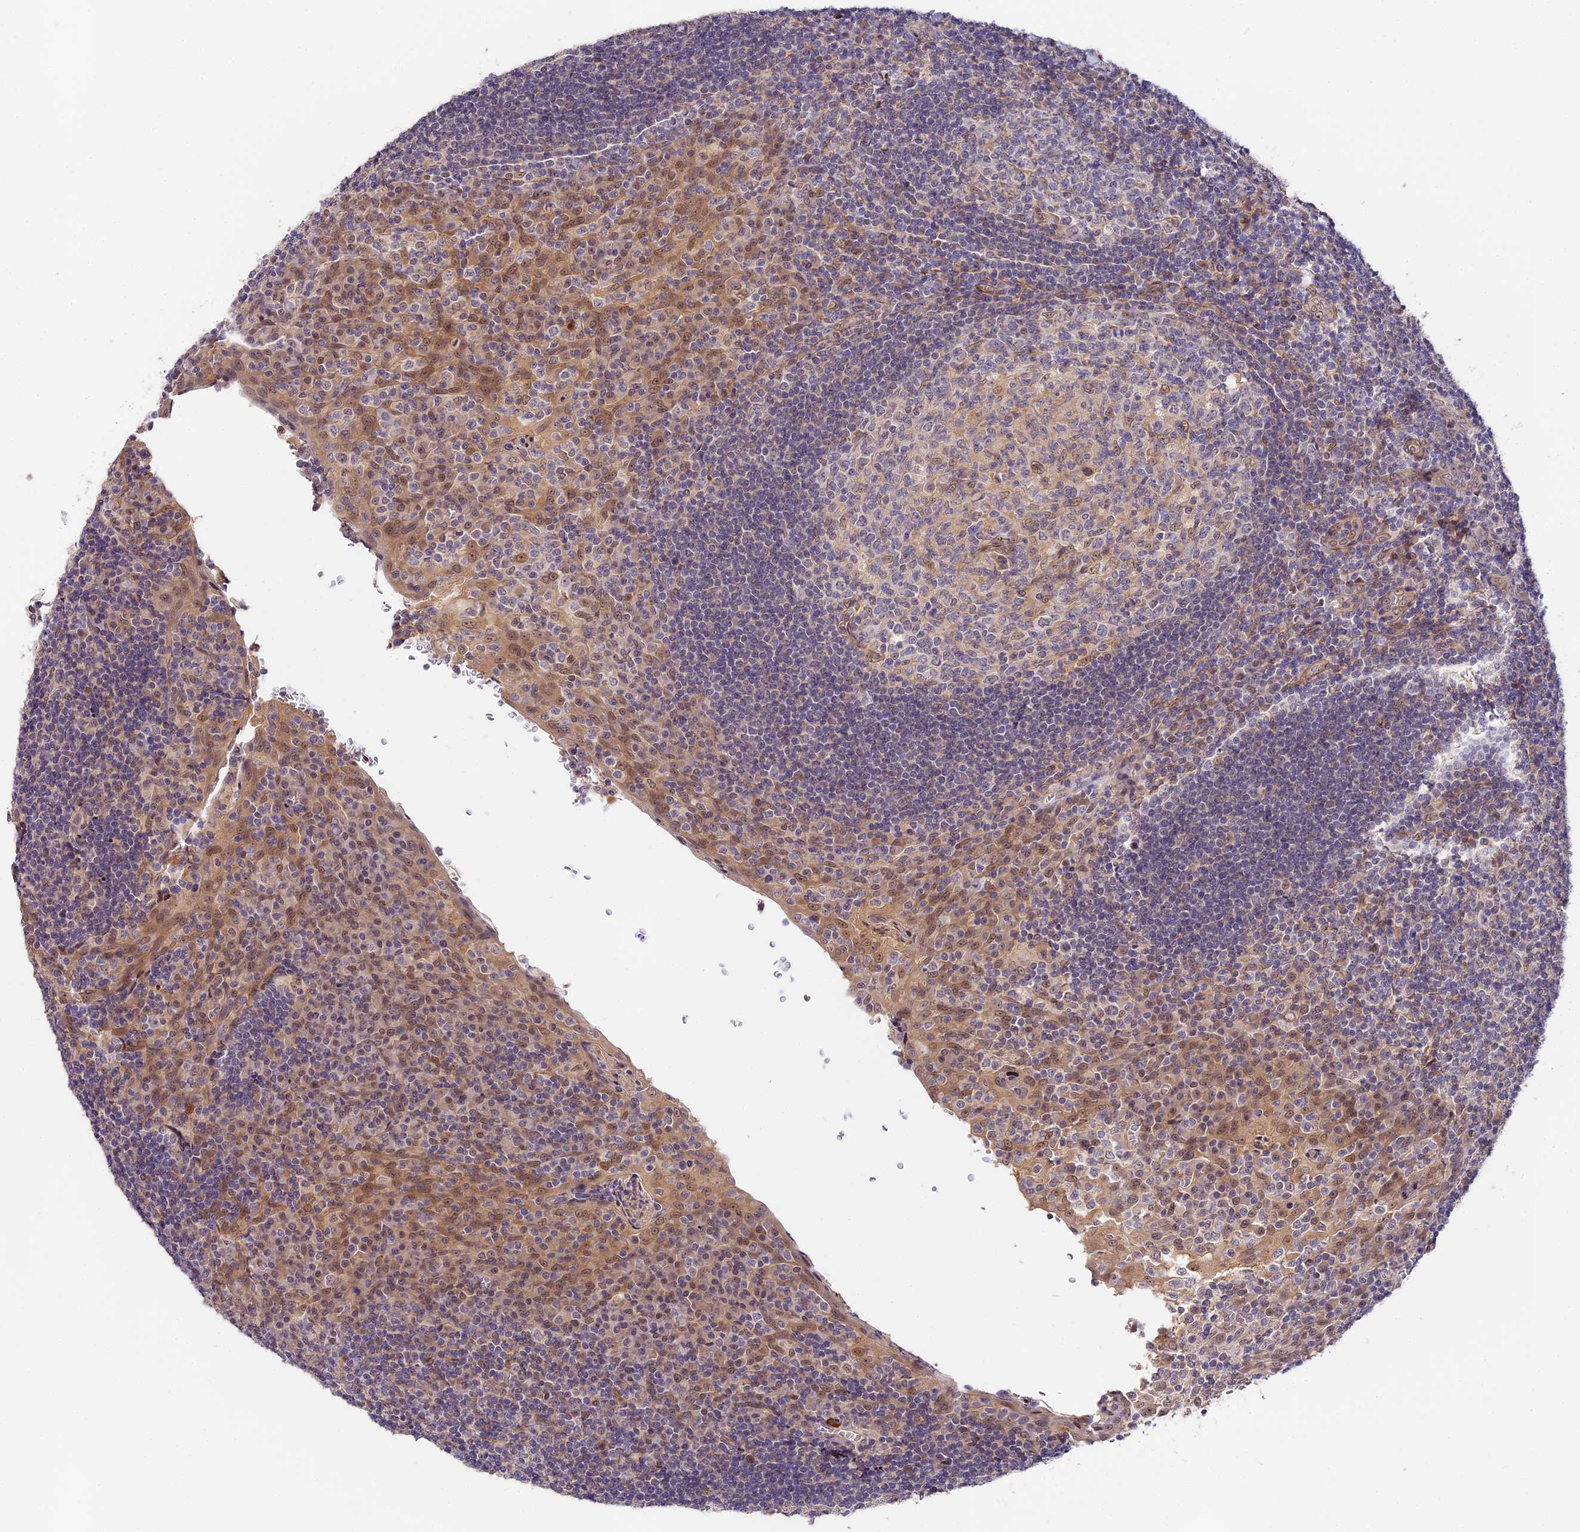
{"staining": {"intensity": "moderate", "quantity": "<25%", "location": "nuclear"}, "tissue": "tonsil", "cell_type": "Germinal center cells", "image_type": "normal", "snomed": [{"axis": "morphology", "description": "Normal tissue, NOS"}, {"axis": "topography", "description": "Tonsil"}], "caption": "This photomicrograph displays immunohistochemistry (IHC) staining of unremarkable tonsil, with low moderate nuclear positivity in about <25% of germinal center cells.", "gene": "IMPACT", "patient": {"sex": "male", "age": 17}}